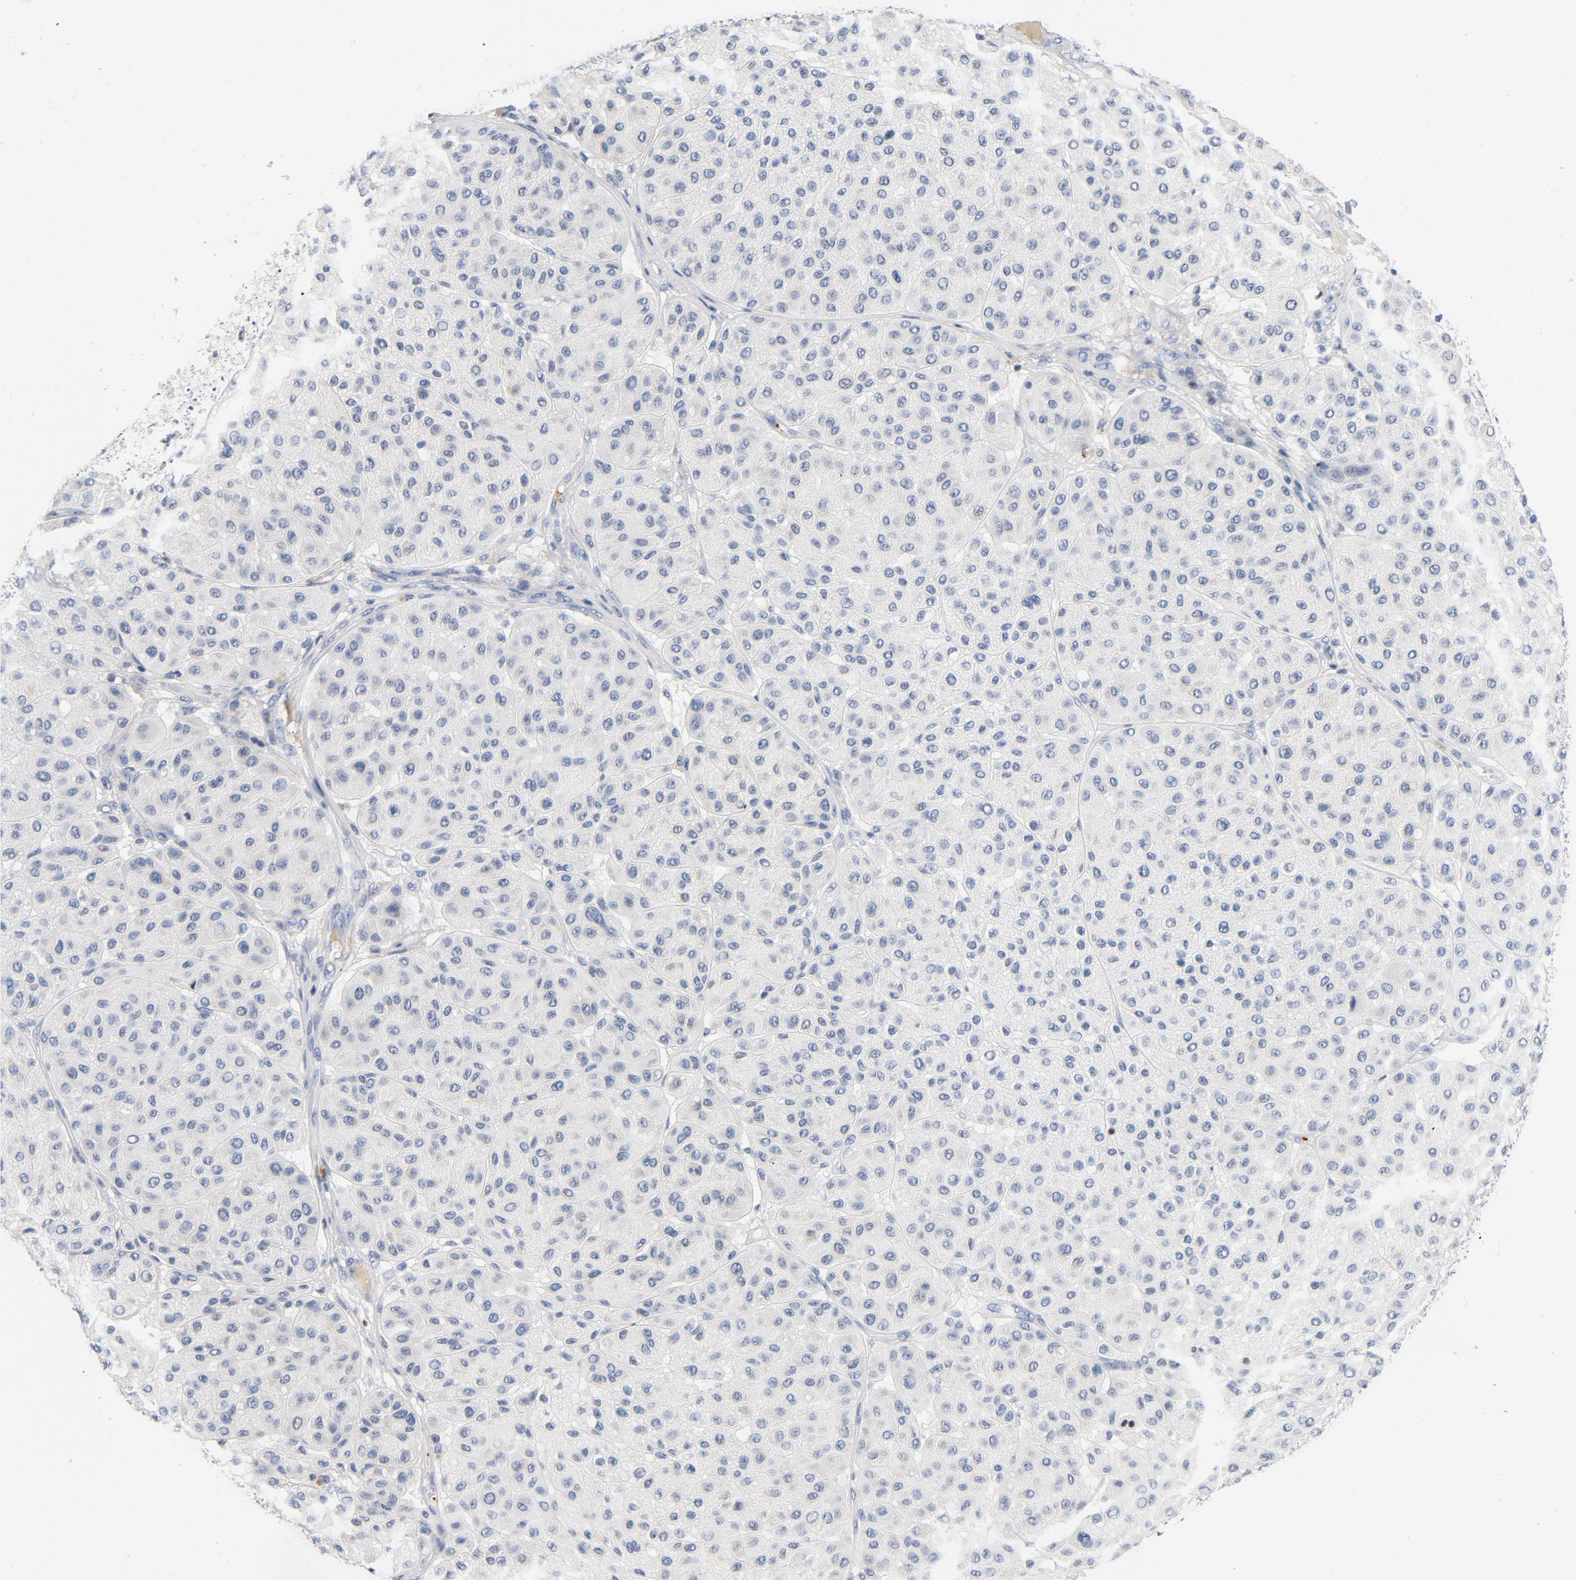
{"staining": {"intensity": "moderate", "quantity": "<25%", "location": "cytoplasmic/membranous"}, "tissue": "melanoma", "cell_type": "Tumor cells", "image_type": "cancer", "snomed": [{"axis": "morphology", "description": "Normal tissue, NOS"}, {"axis": "morphology", "description": "Malignant melanoma, Metastatic site"}, {"axis": "topography", "description": "Skin"}], "caption": "Protein staining exhibits moderate cytoplasmic/membranous positivity in approximately <25% of tumor cells in melanoma.", "gene": "PIM1", "patient": {"sex": "male", "age": 41}}